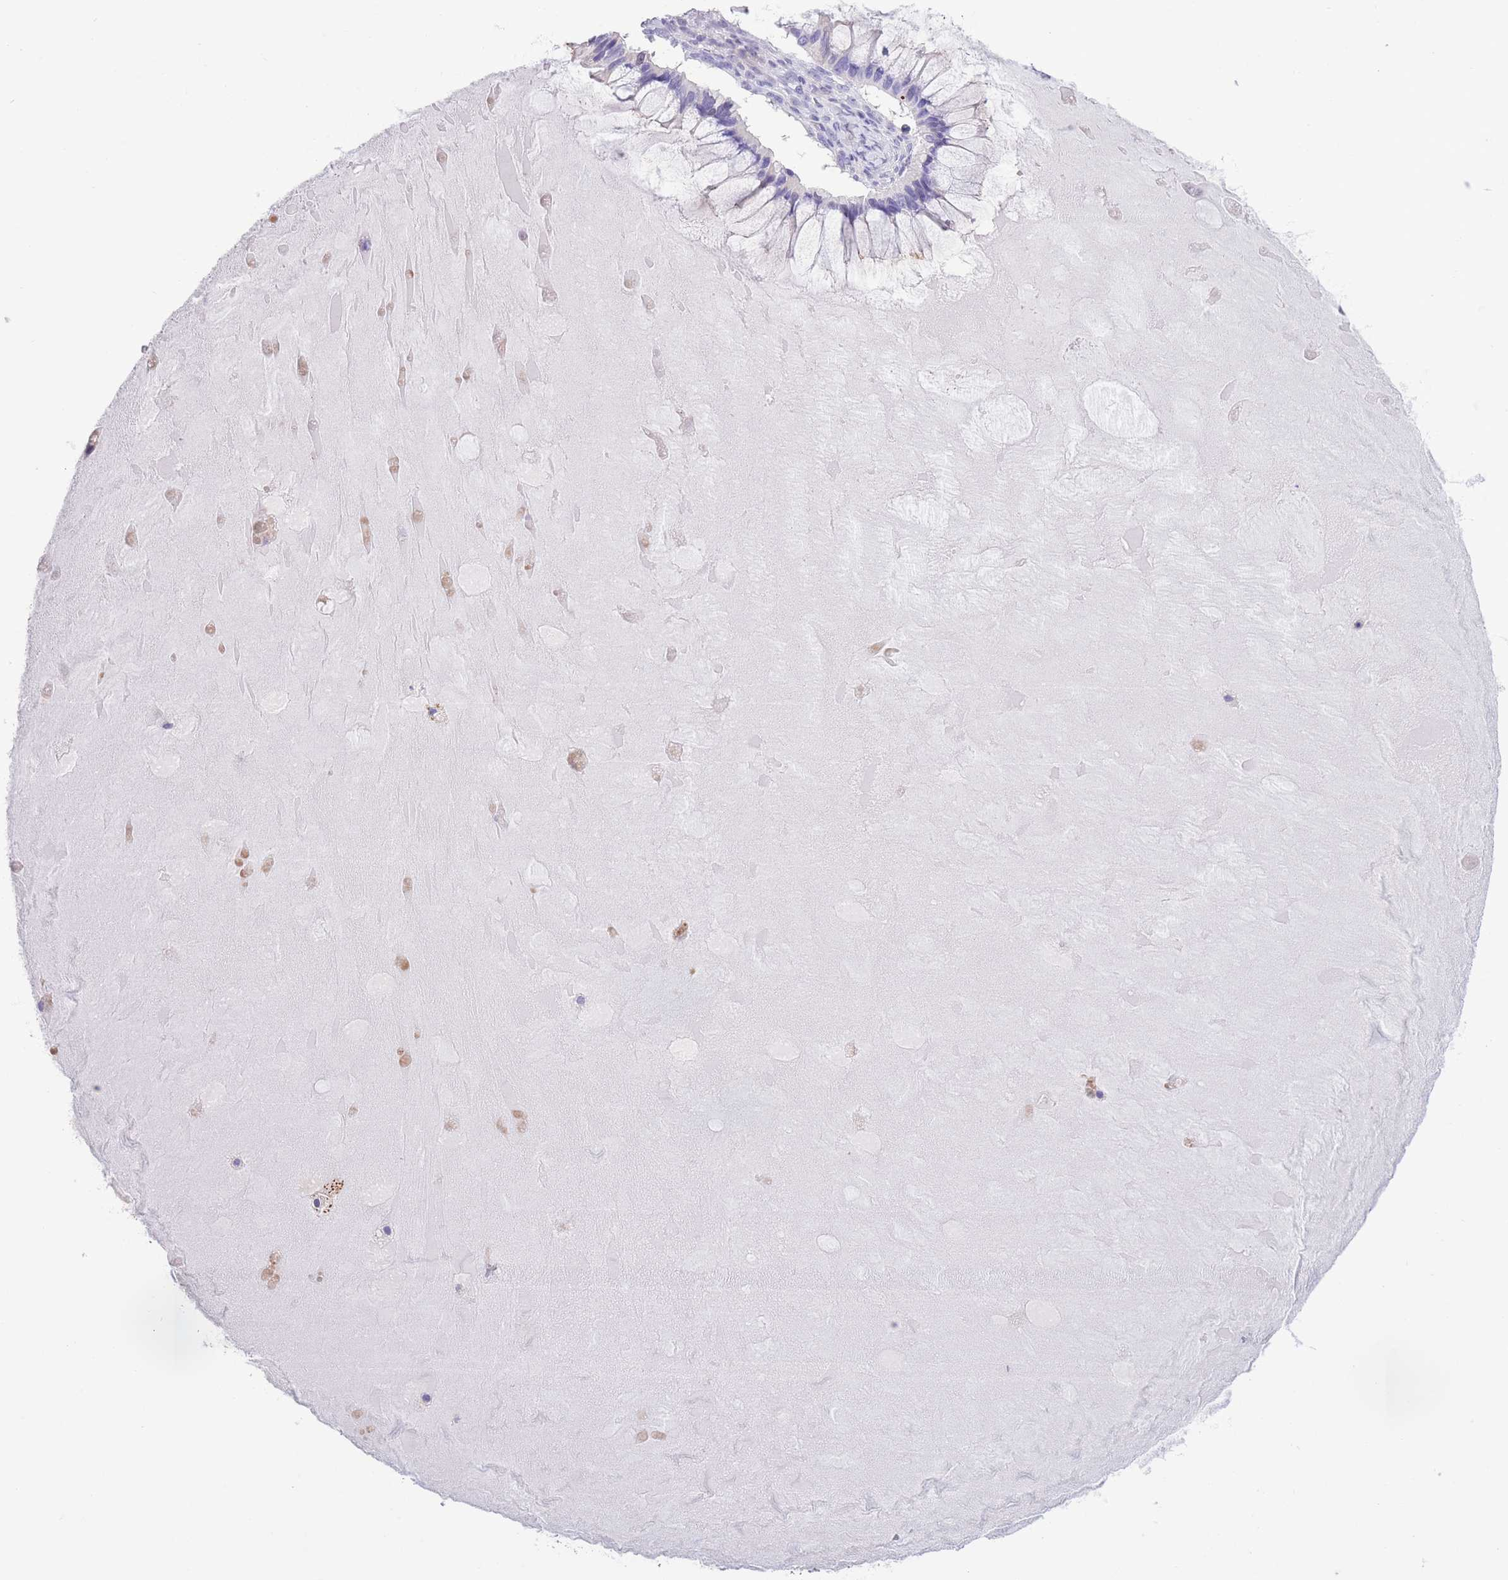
{"staining": {"intensity": "negative", "quantity": "none", "location": "none"}, "tissue": "ovarian cancer", "cell_type": "Tumor cells", "image_type": "cancer", "snomed": [{"axis": "morphology", "description": "Cystadenocarcinoma, mucinous, NOS"}, {"axis": "topography", "description": "Ovary"}], "caption": "Protein analysis of ovarian cancer (mucinous cystadenocarcinoma) demonstrates no significant staining in tumor cells.", "gene": "RAI2", "patient": {"sex": "female", "age": 61}}